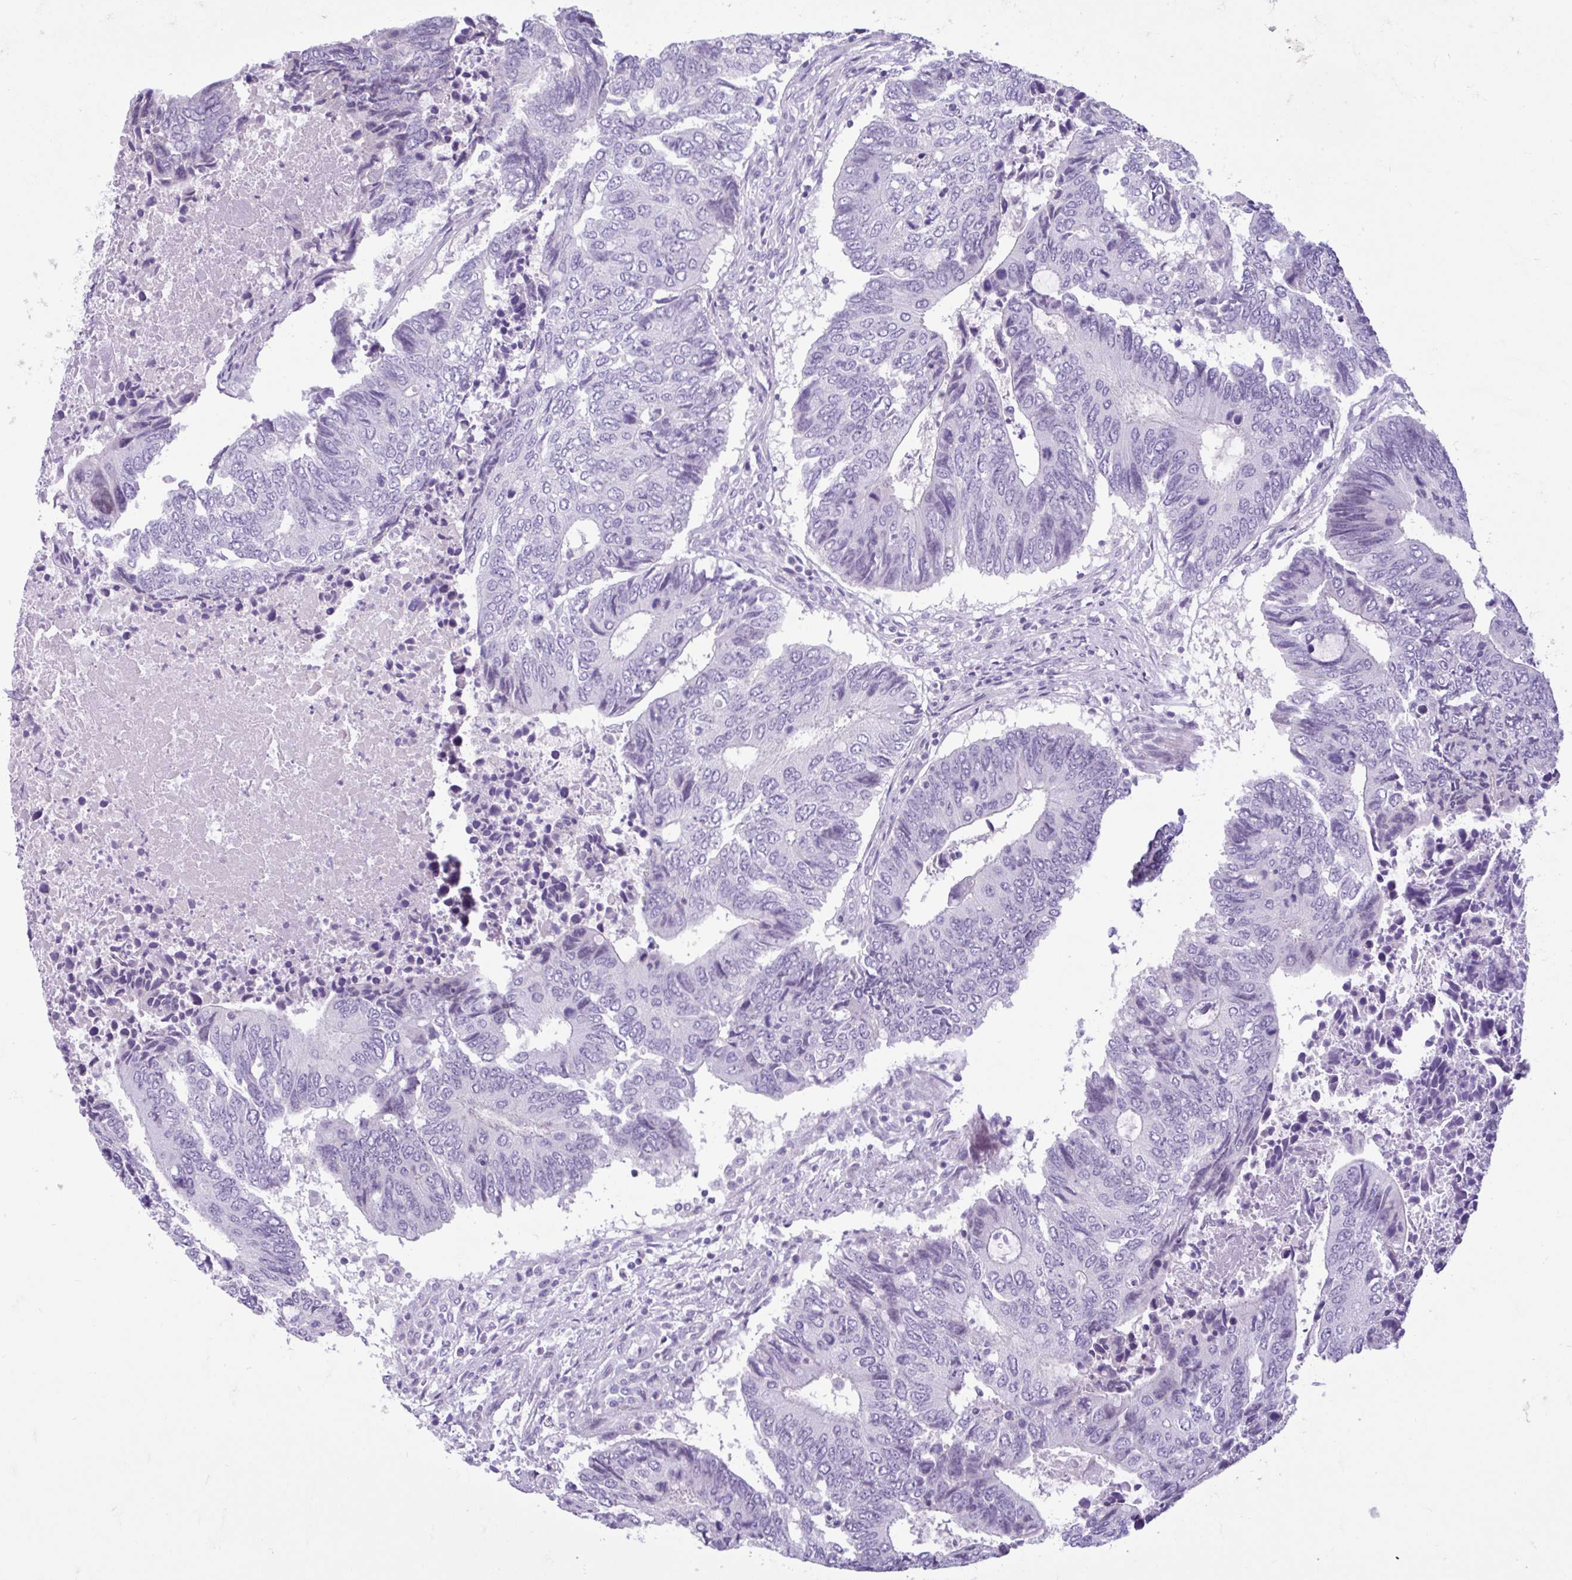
{"staining": {"intensity": "negative", "quantity": "none", "location": "none"}, "tissue": "colorectal cancer", "cell_type": "Tumor cells", "image_type": "cancer", "snomed": [{"axis": "morphology", "description": "Adenocarcinoma, NOS"}, {"axis": "topography", "description": "Colon"}], "caption": "This is a photomicrograph of IHC staining of adenocarcinoma (colorectal), which shows no staining in tumor cells.", "gene": "FAM153A", "patient": {"sex": "male", "age": 87}}